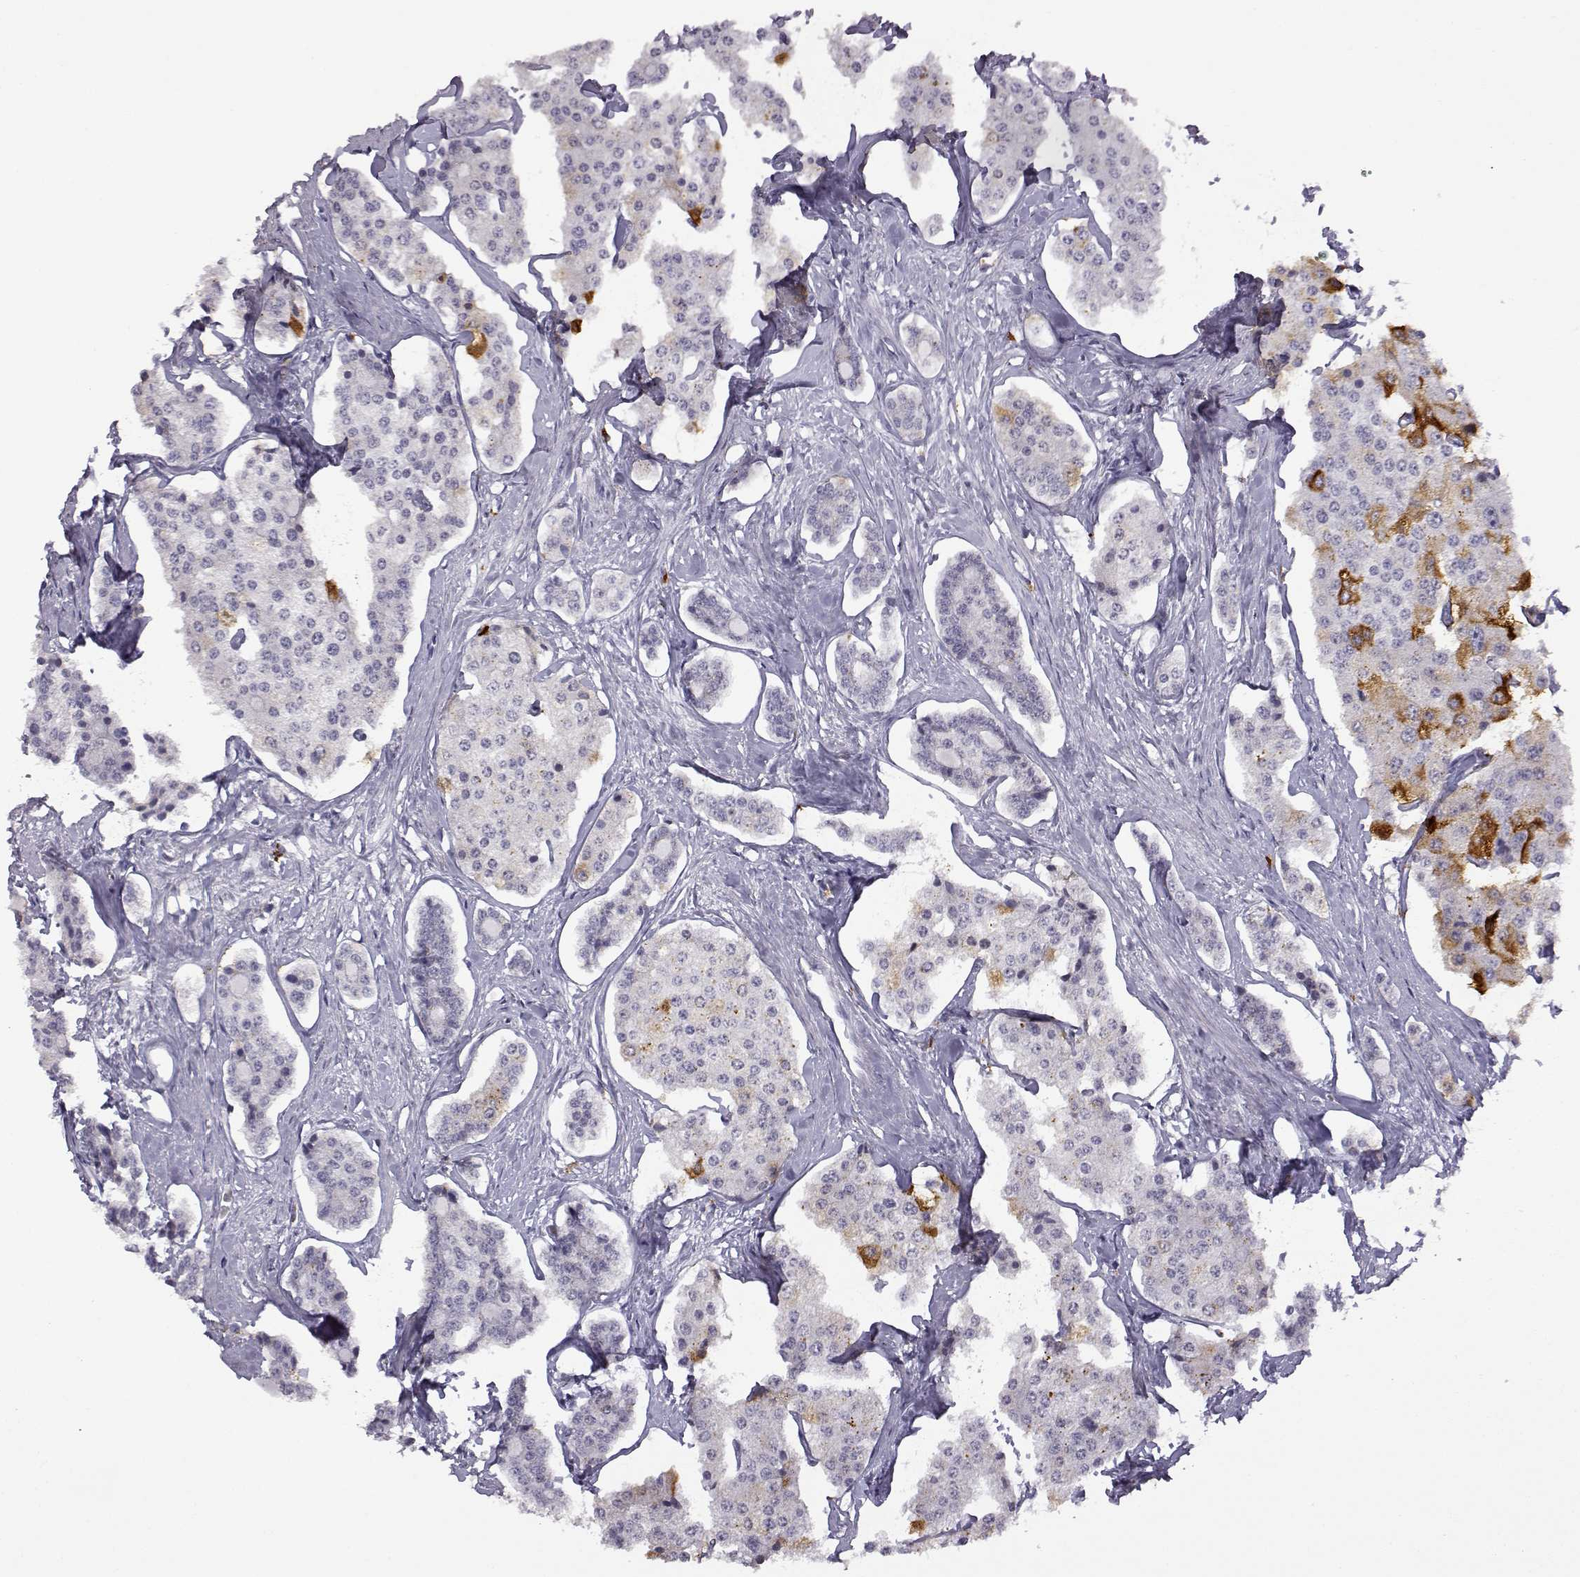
{"staining": {"intensity": "strong", "quantity": "<25%", "location": "cytoplasmic/membranous"}, "tissue": "carcinoid", "cell_type": "Tumor cells", "image_type": "cancer", "snomed": [{"axis": "morphology", "description": "Carcinoid, malignant, NOS"}, {"axis": "topography", "description": "Small intestine"}], "caption": "Carcinoid stained for a protein shows strong cytoplasmic/membranous positivity in tumor cells.", "gene": "VGF", "patient": {"sex": "female", "age": 65}}